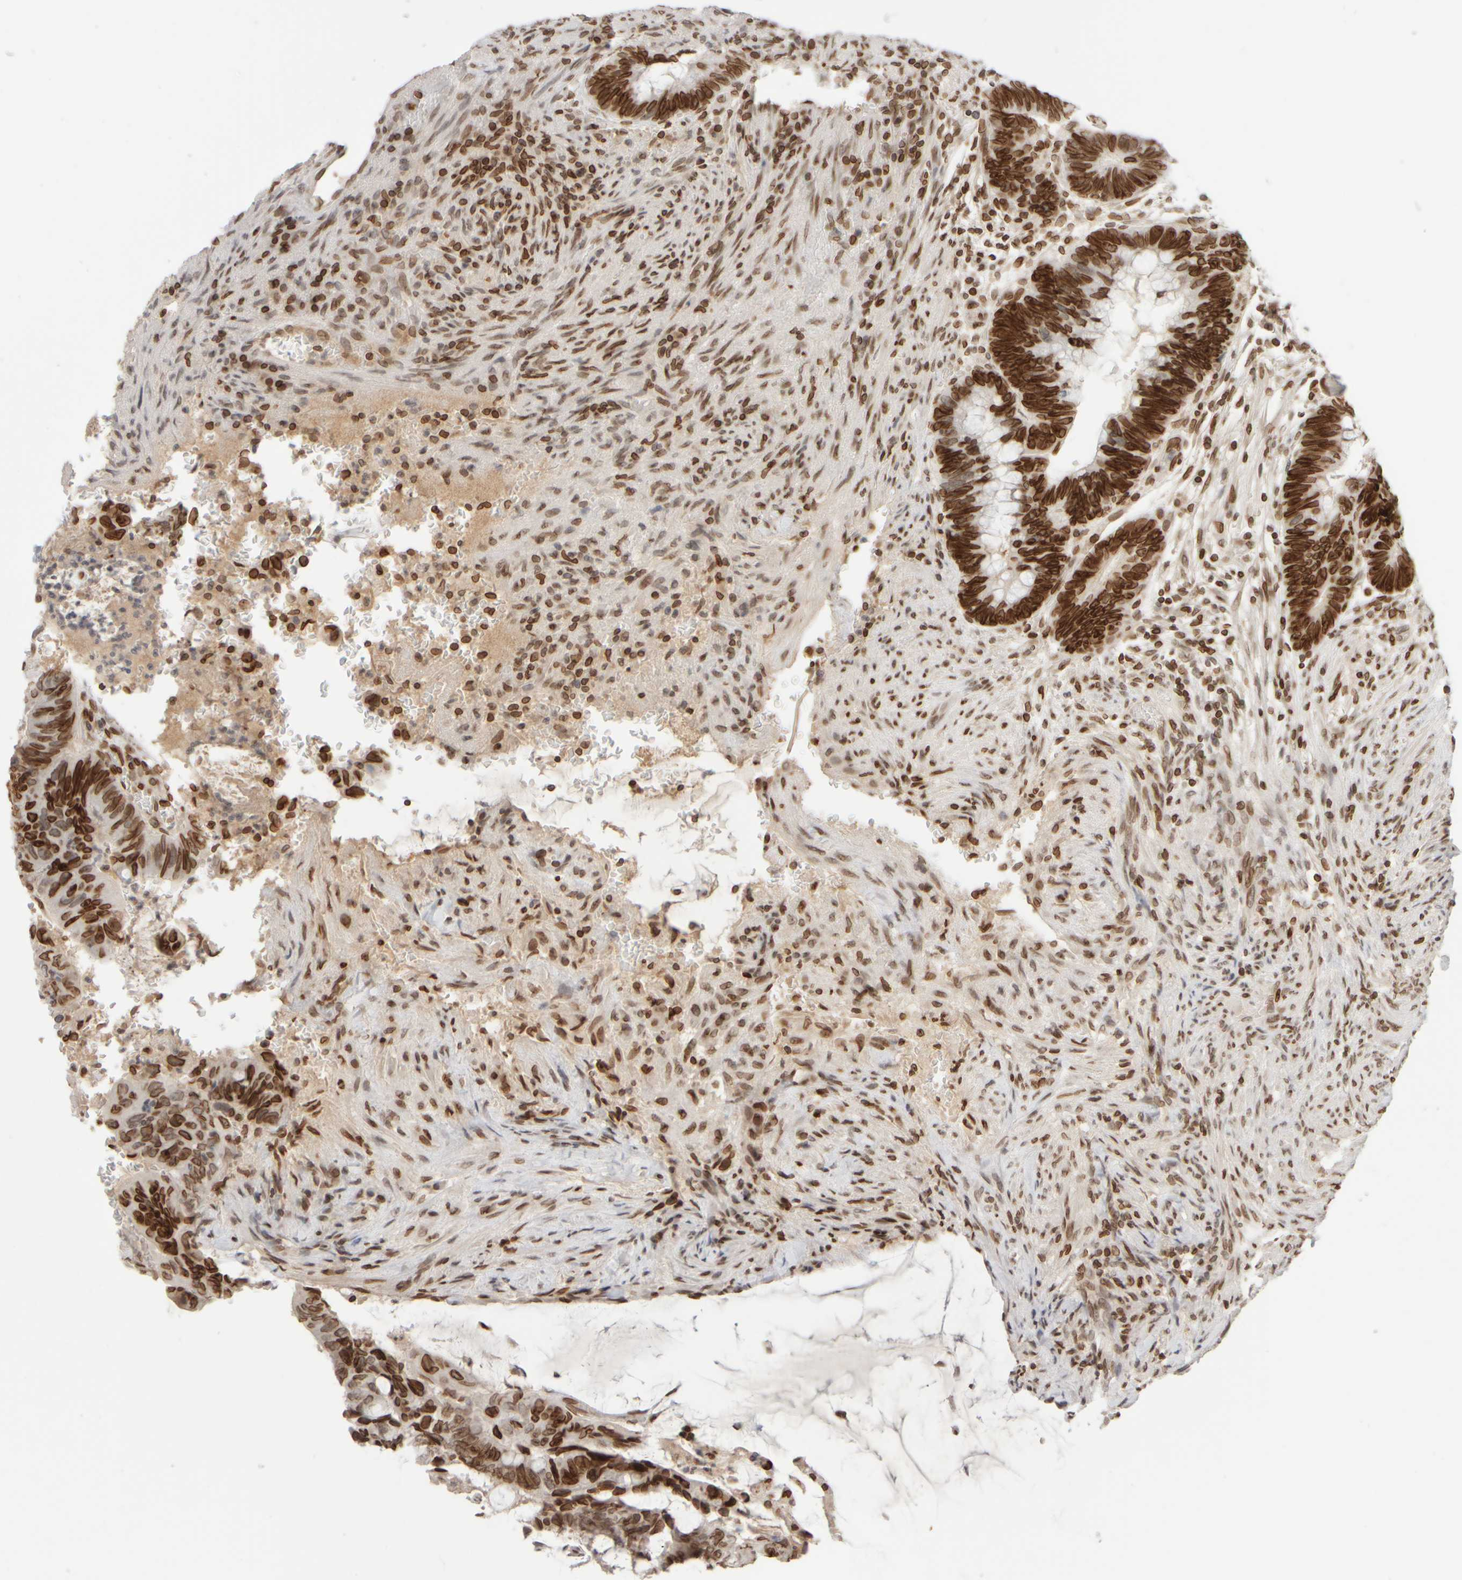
{"staining": {"intensity": "strong", "quantity": ">75%", "location": "cytoplasmic/membranous,nuclear"}, "tissue": "colorectal cancer", "cell_type": "Tumor cells", "image_type": "cancer", "snomed": [{"axis": "morphology", "description": "Normal tissue, NOS"}, {"axis": "morphology", "description": "Adenocarcinoma, NOS"}, {"axis": "topography", "description": "Rectum"}], "caption": "This micrograph exhibits immunohistochemistry (IHC) staining of colorectal cancer (adenocarcinoma), with high strong cytoplasmic/membranous and nuclear expression in approximately >75% of tumor cells.", "gene": "ZC3HC1", "patient": {"sex": "male", "age": 92}}